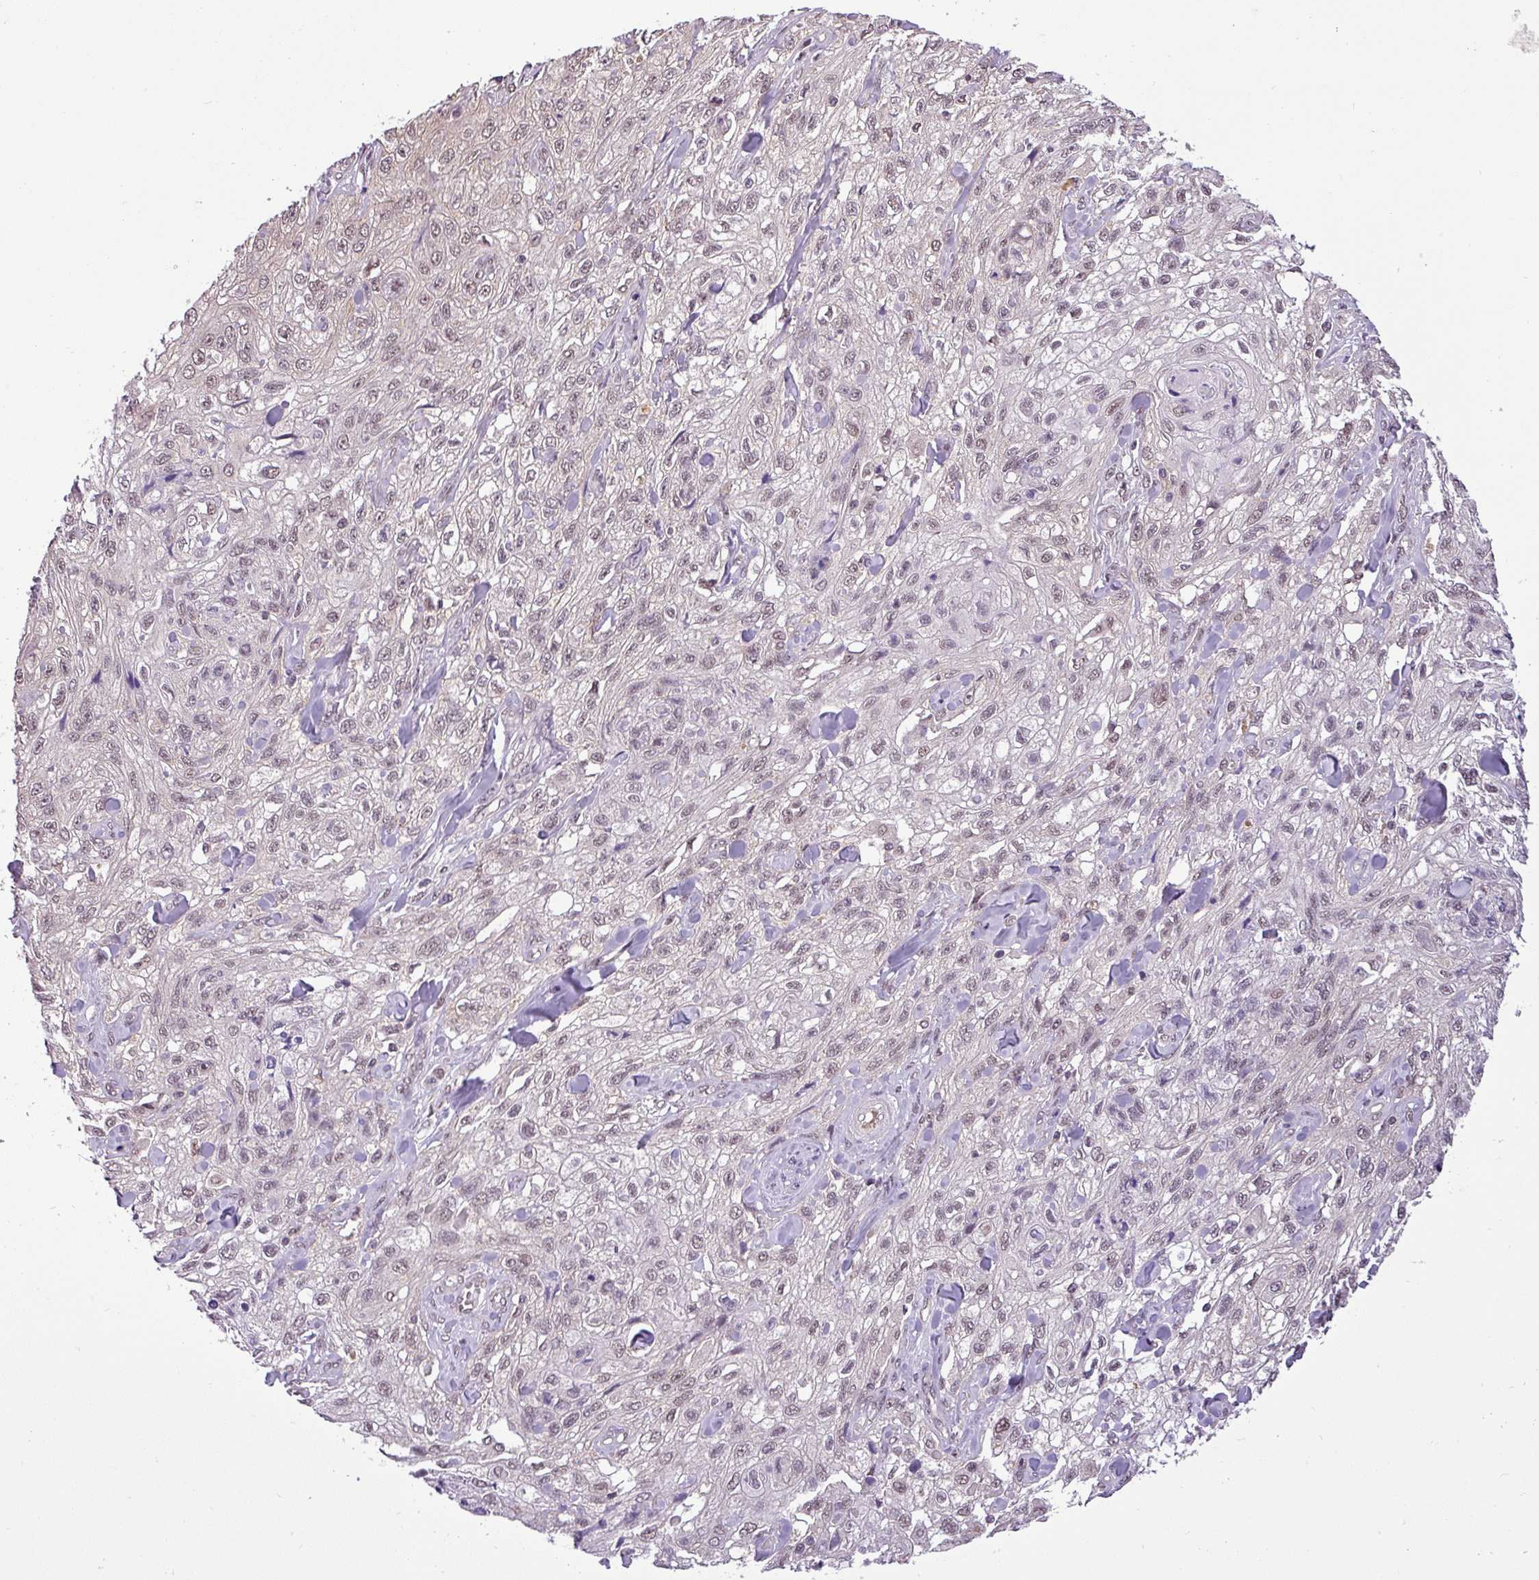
{"staining": {"intensity": "weak", "quantity": "25%-75%", "location": "nuclear"}, "tissue": "skin cancer", "cell_type": "Tumor cells", "image_type": "cancer", "snomed": [{"axis": "morphology", "description": "Squamous cell carcinoma, NOS"}, {"axis": "topography", "description": "Skin"}, {"axis": "topography", "description": "Vulva"}], "caption": "Human skin cancer (squamous cell carcinoma) stained with a protein marker reveals weak staining in tumor cells.", "gene": "MFHAS1", "patient": {"sex": "female", "age": 86}}